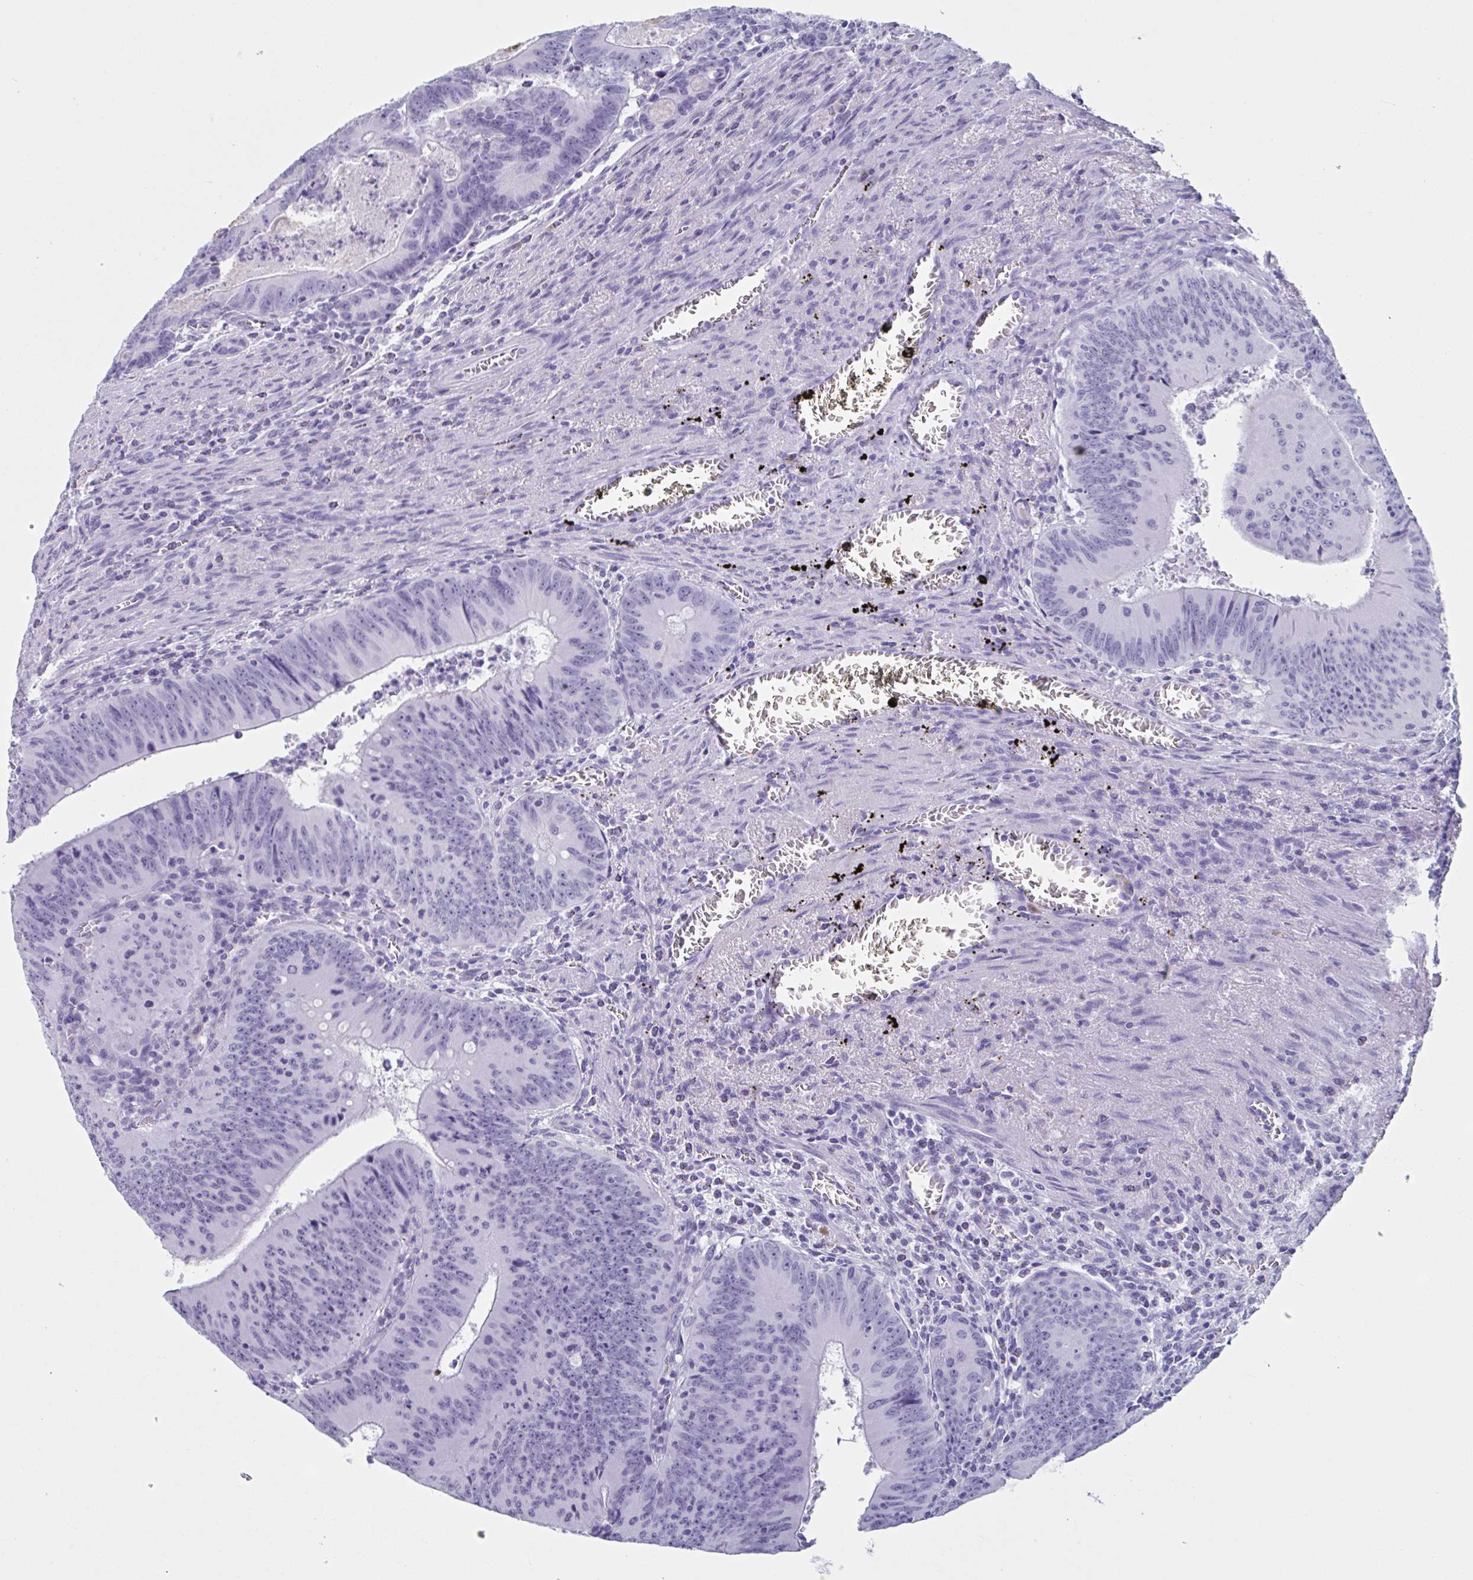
{"staining": {"intensity": "negative", "quantity": "none", "location": "none"}, "tissue": "colorectal cancer", "cell_type": "Tumor cells", "image_type": "cancer", "snomed": [{"axis": "morphology", "description": "Adenocarcinoma, NOS"}, {"axis": "topography", "description": "Rectum"}], "caption": "This is a image of immunohistochemistry staining of colorectal adenocarcinoma, which shows no expression in tumor cells.", "gene": "USP35", "patient": {"sex": "female", "age": 72}}